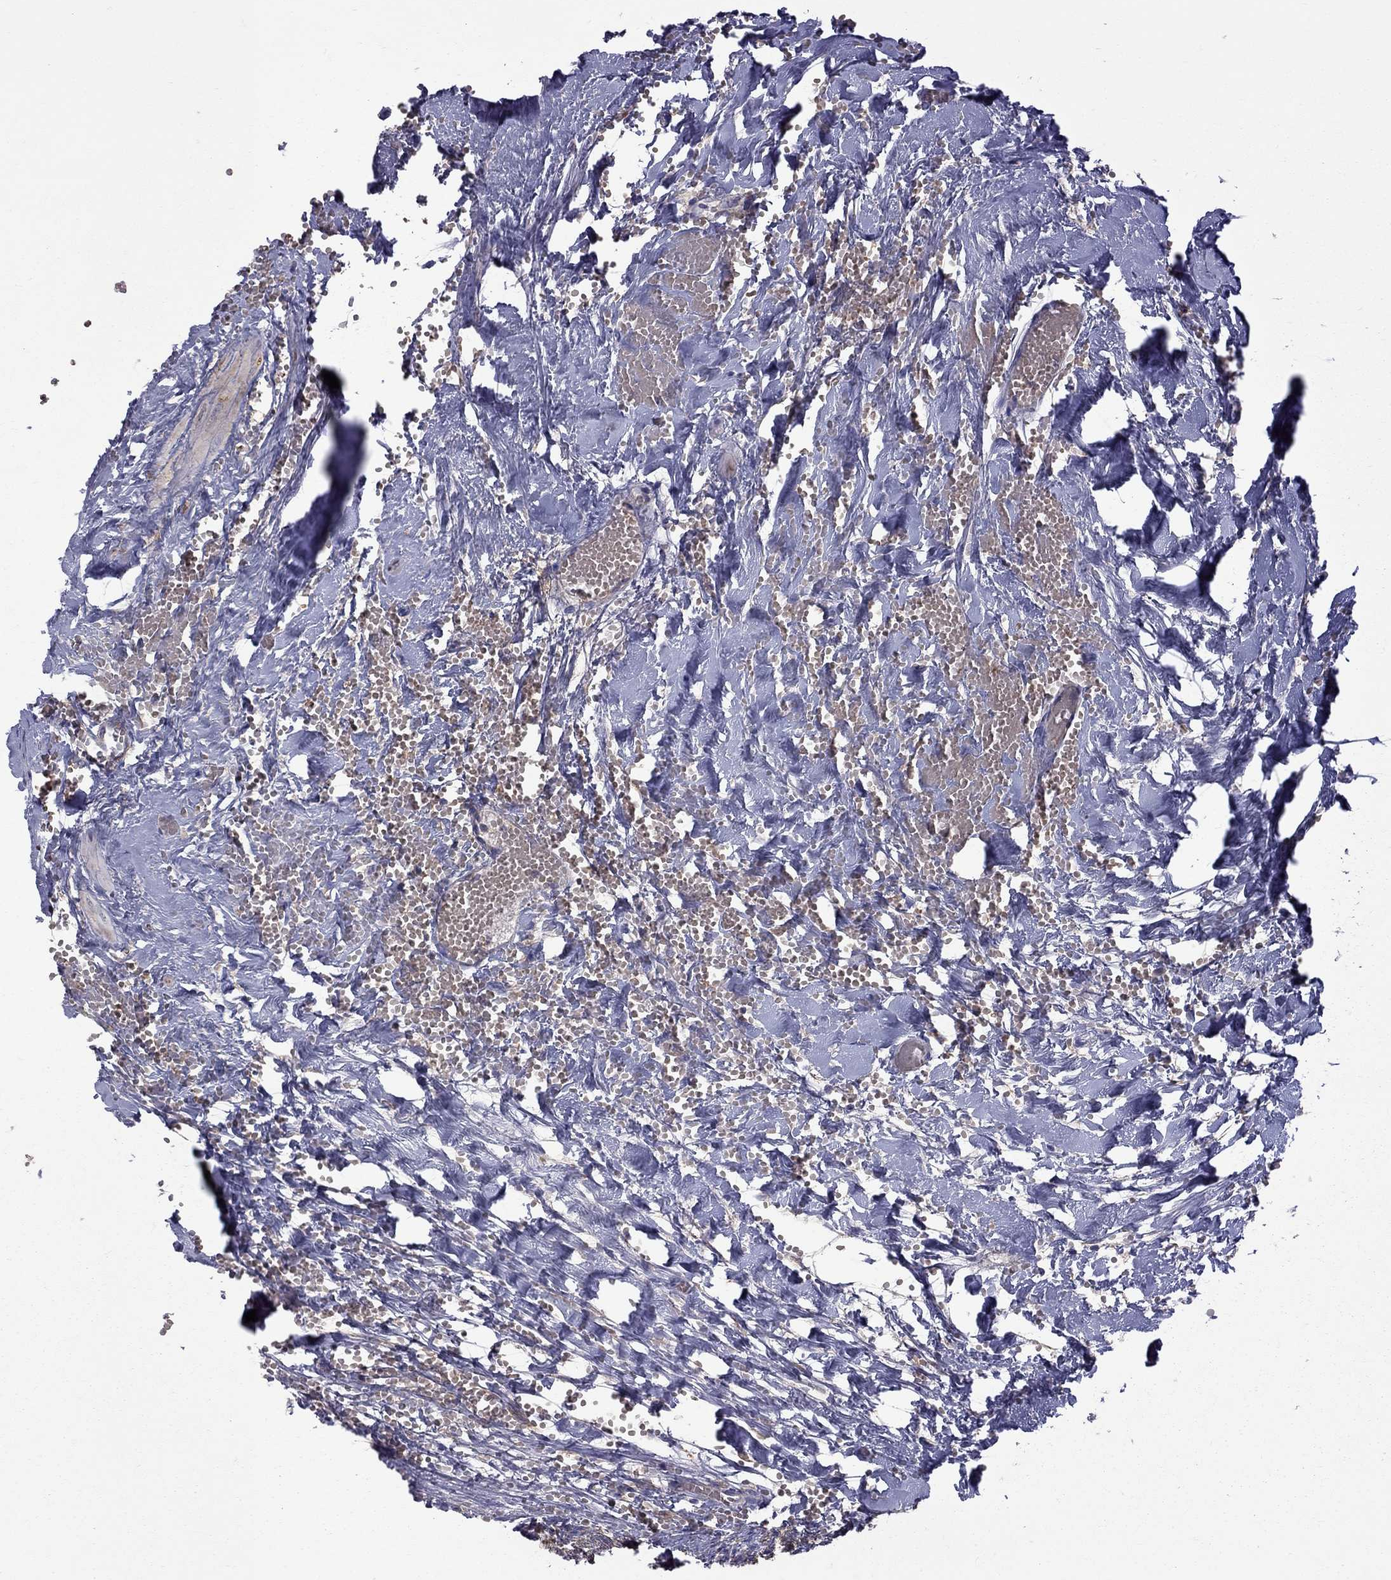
{"staining": {"intensity": "negative", "quantity": "none", "location": "none"}, "tissue": "ovary", "cell_type": "Ovarian stroma cells", "image_type": "normal", "snomed": [{"axis": "morphology", "description": "Normal tissue, NOS"}, {"axis": "topography", "description": "Ovary"}], "caption": "DAB (3,3'-diaminobenzidine) immunohistochemical staining of unremarkable ovary demonstrates no significant positivity in ovarian stroma cells.", "gene": "EIF4E3", "patient": {"sex": "female", "age": 46}}